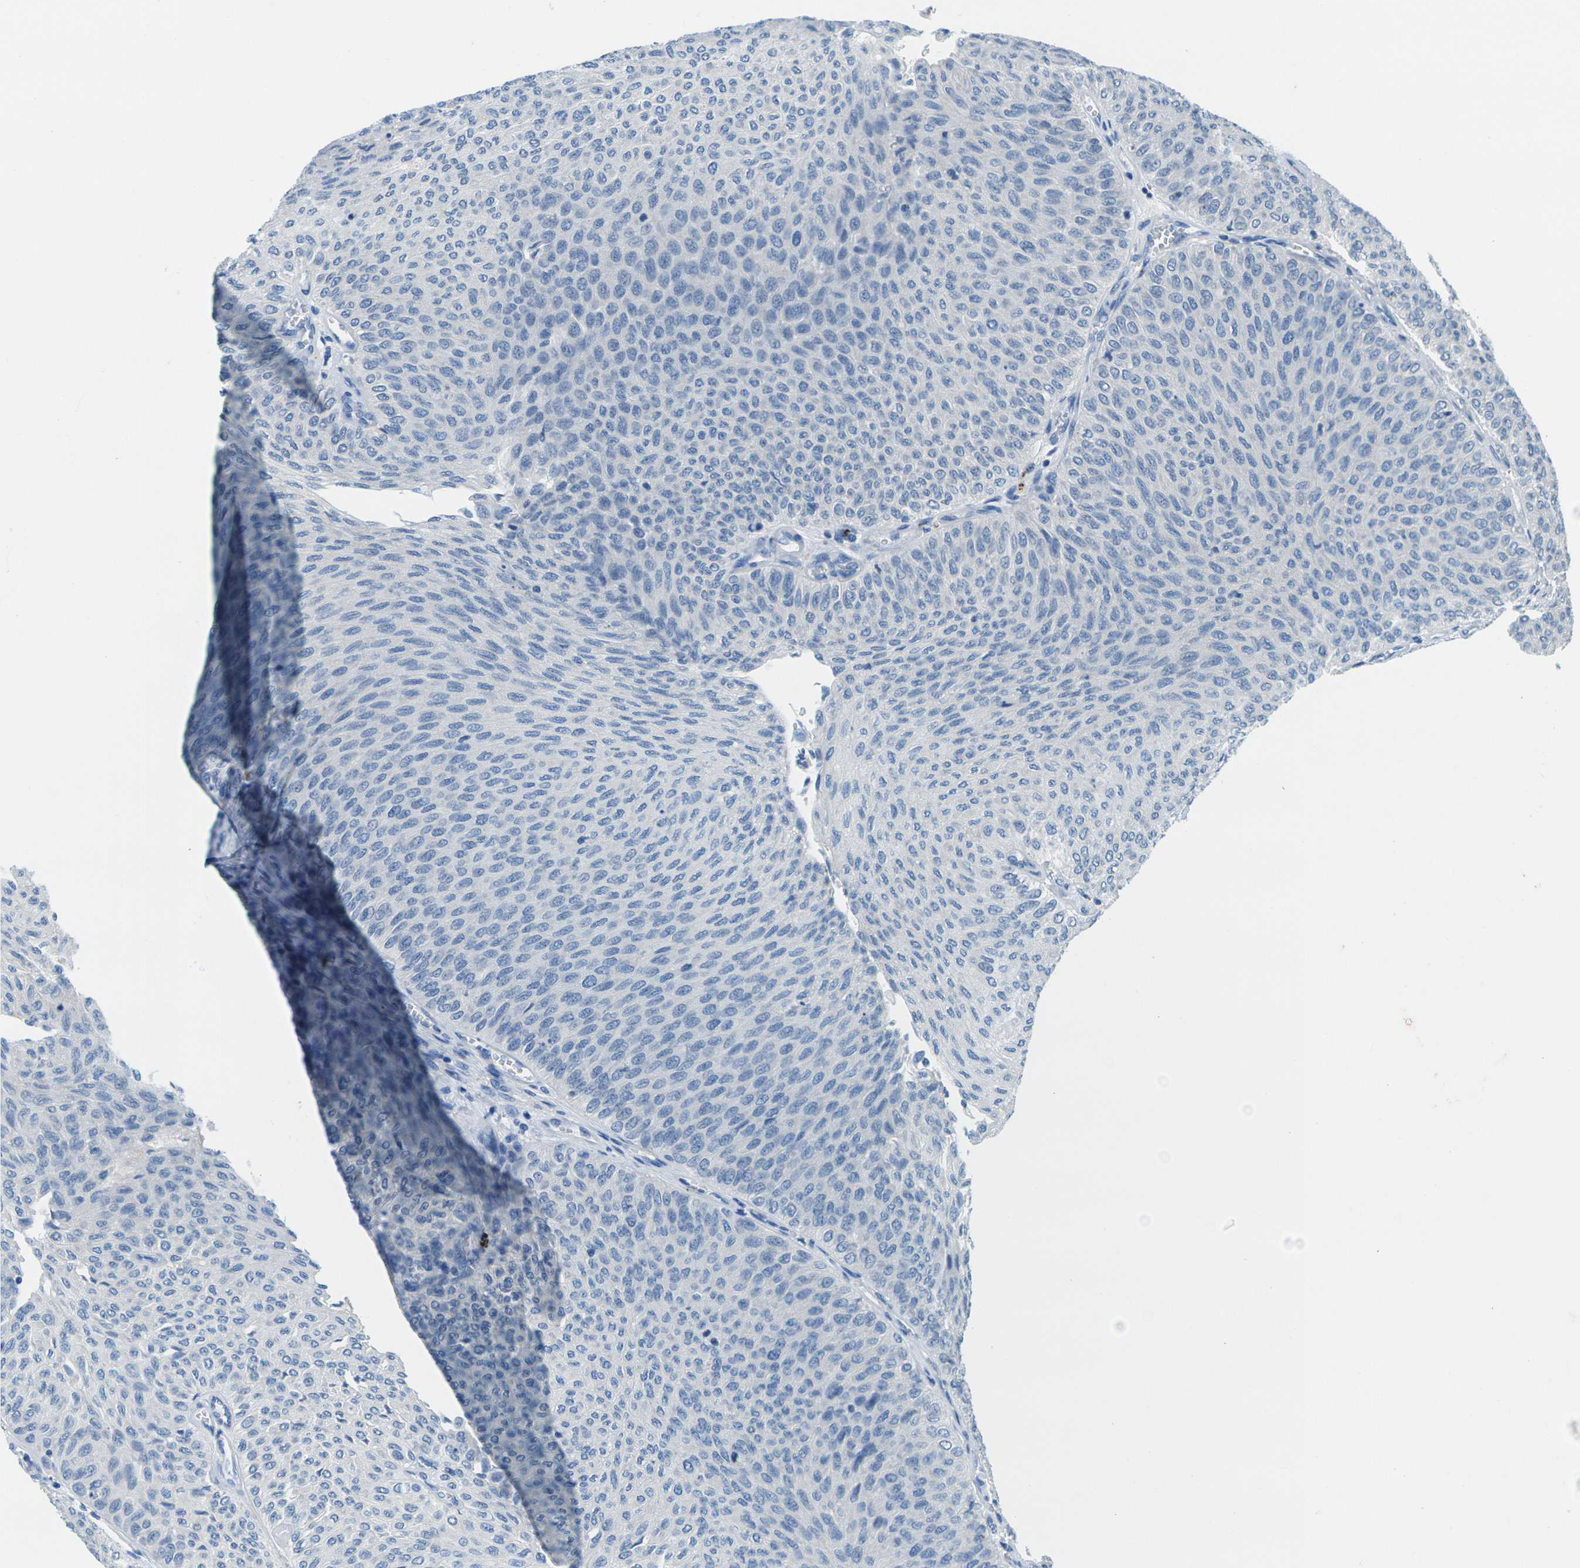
{"staining": {"intensity": "negative", "quantity": "none", "location": "none"}, "tissue": "urothelial cancer", "cell_type": "Tumor cells", "image_type": "cancer", "snomed": [{"axis": "morphology", "description": "Urothelial carcinoma, Low grade"}, {"axis": "topography", "description": "Urinary bladder"}], "caption": "A high-resolution image shows immunohistochemistry (IHC) staining of urothelial cancer, which demonstrates no significant staining in tumor cells. (DAB (3,3'-diaminobenzidine) immunohistochemistry, high magnification).", "gene": "CYP2C8", "patient": {"sex": "male", "age": 78}}